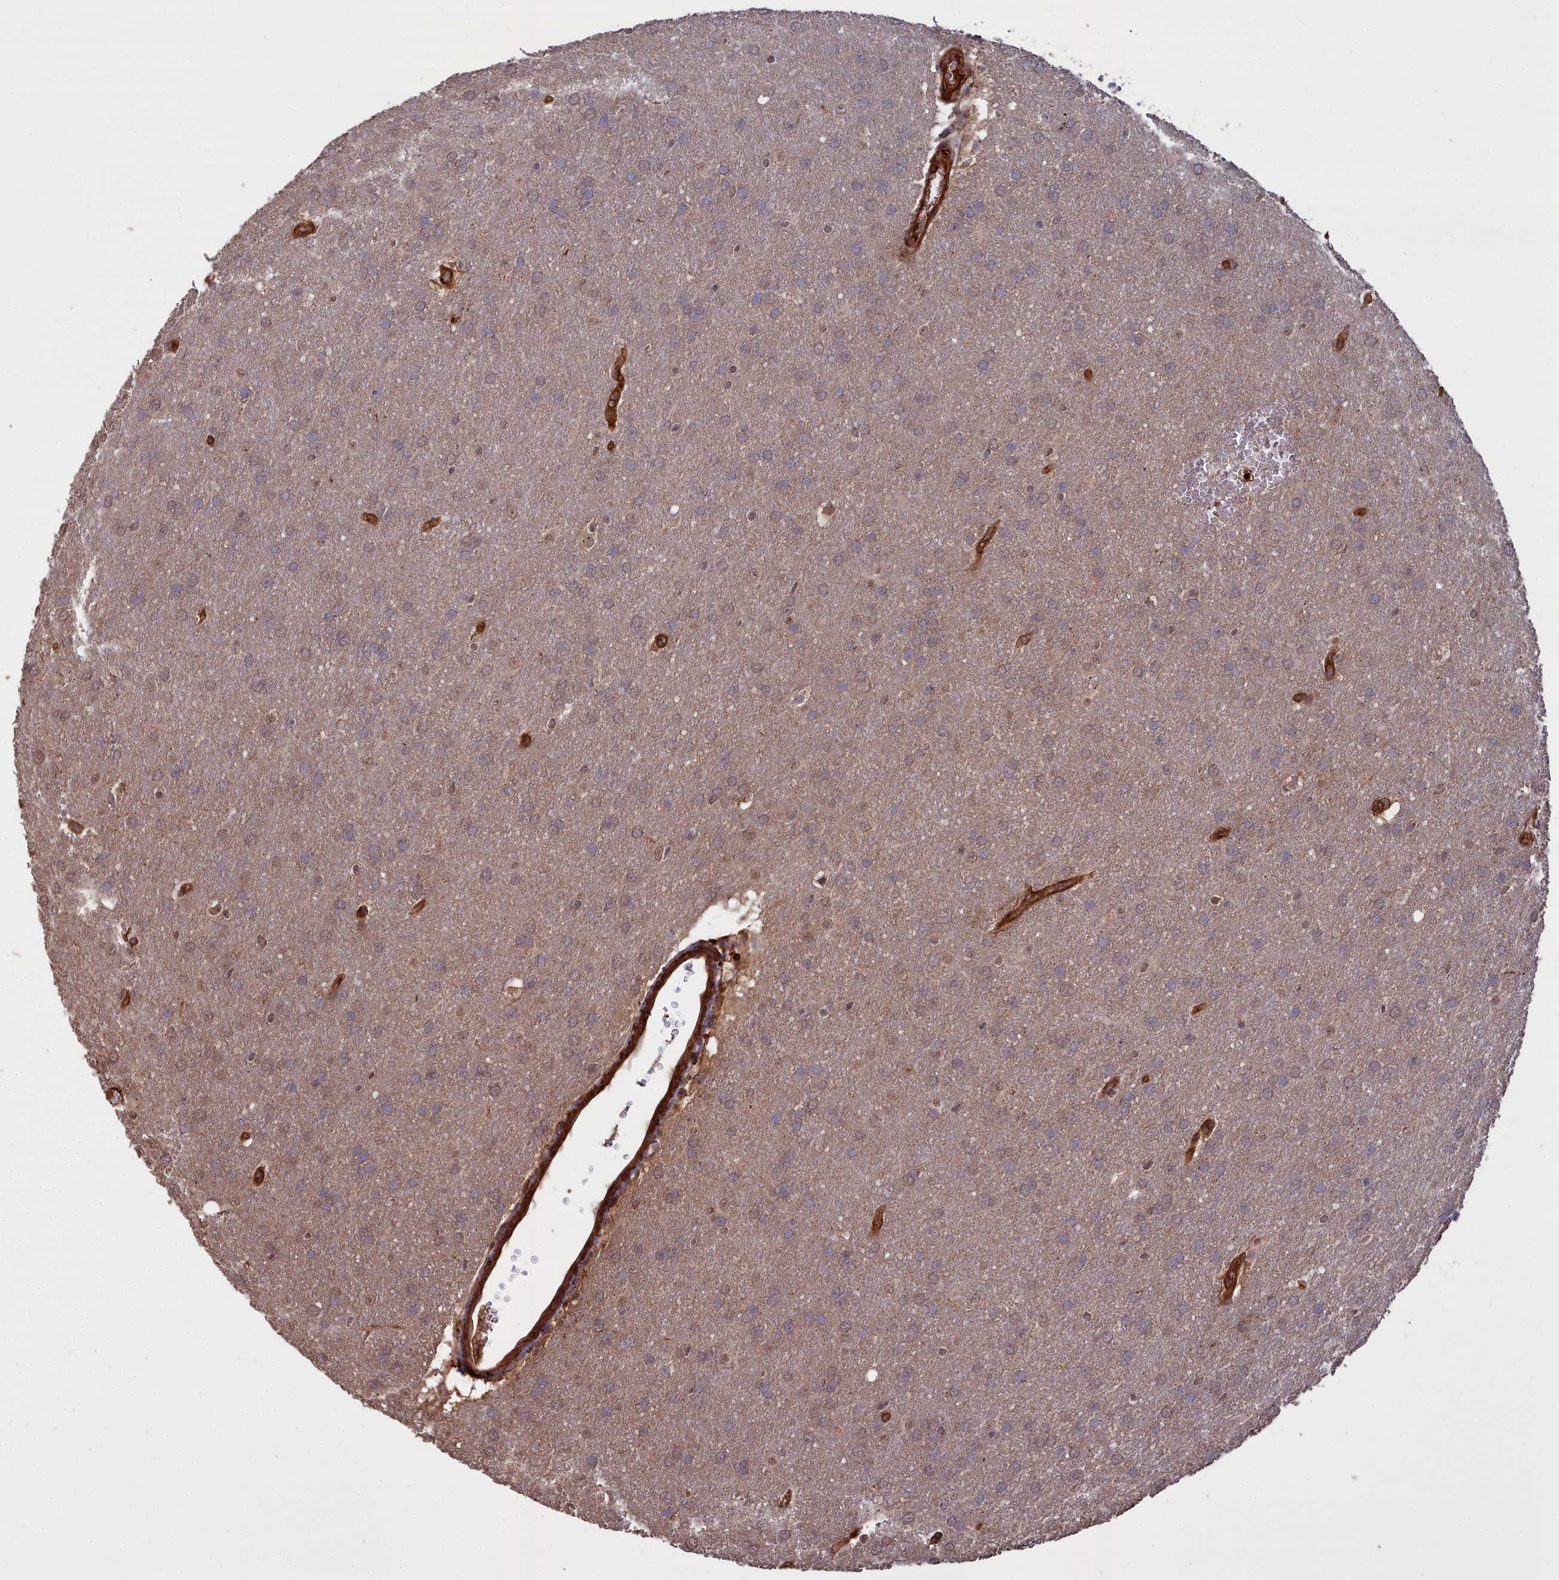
{"staining": {"intensity": "weak", "quantity": "<25%", "location": "cytoplasmic/membranous"}, "tissue": "glioma", "cell_type": "Tumor cells", "image_type": "cancer", "snomed": [{"axis": "morphology", "description": "Glioma, malignant, Low grade"}, {"axis": "topography", "description": "Brain"}], "caption": "The immunohistochemistry photomicrograph has no significant positivity in tumor cells of malignant low-grade glioma tissue.", "gene": "ATP6V0A2", "patient": {"sex": "female", "age": 32}}